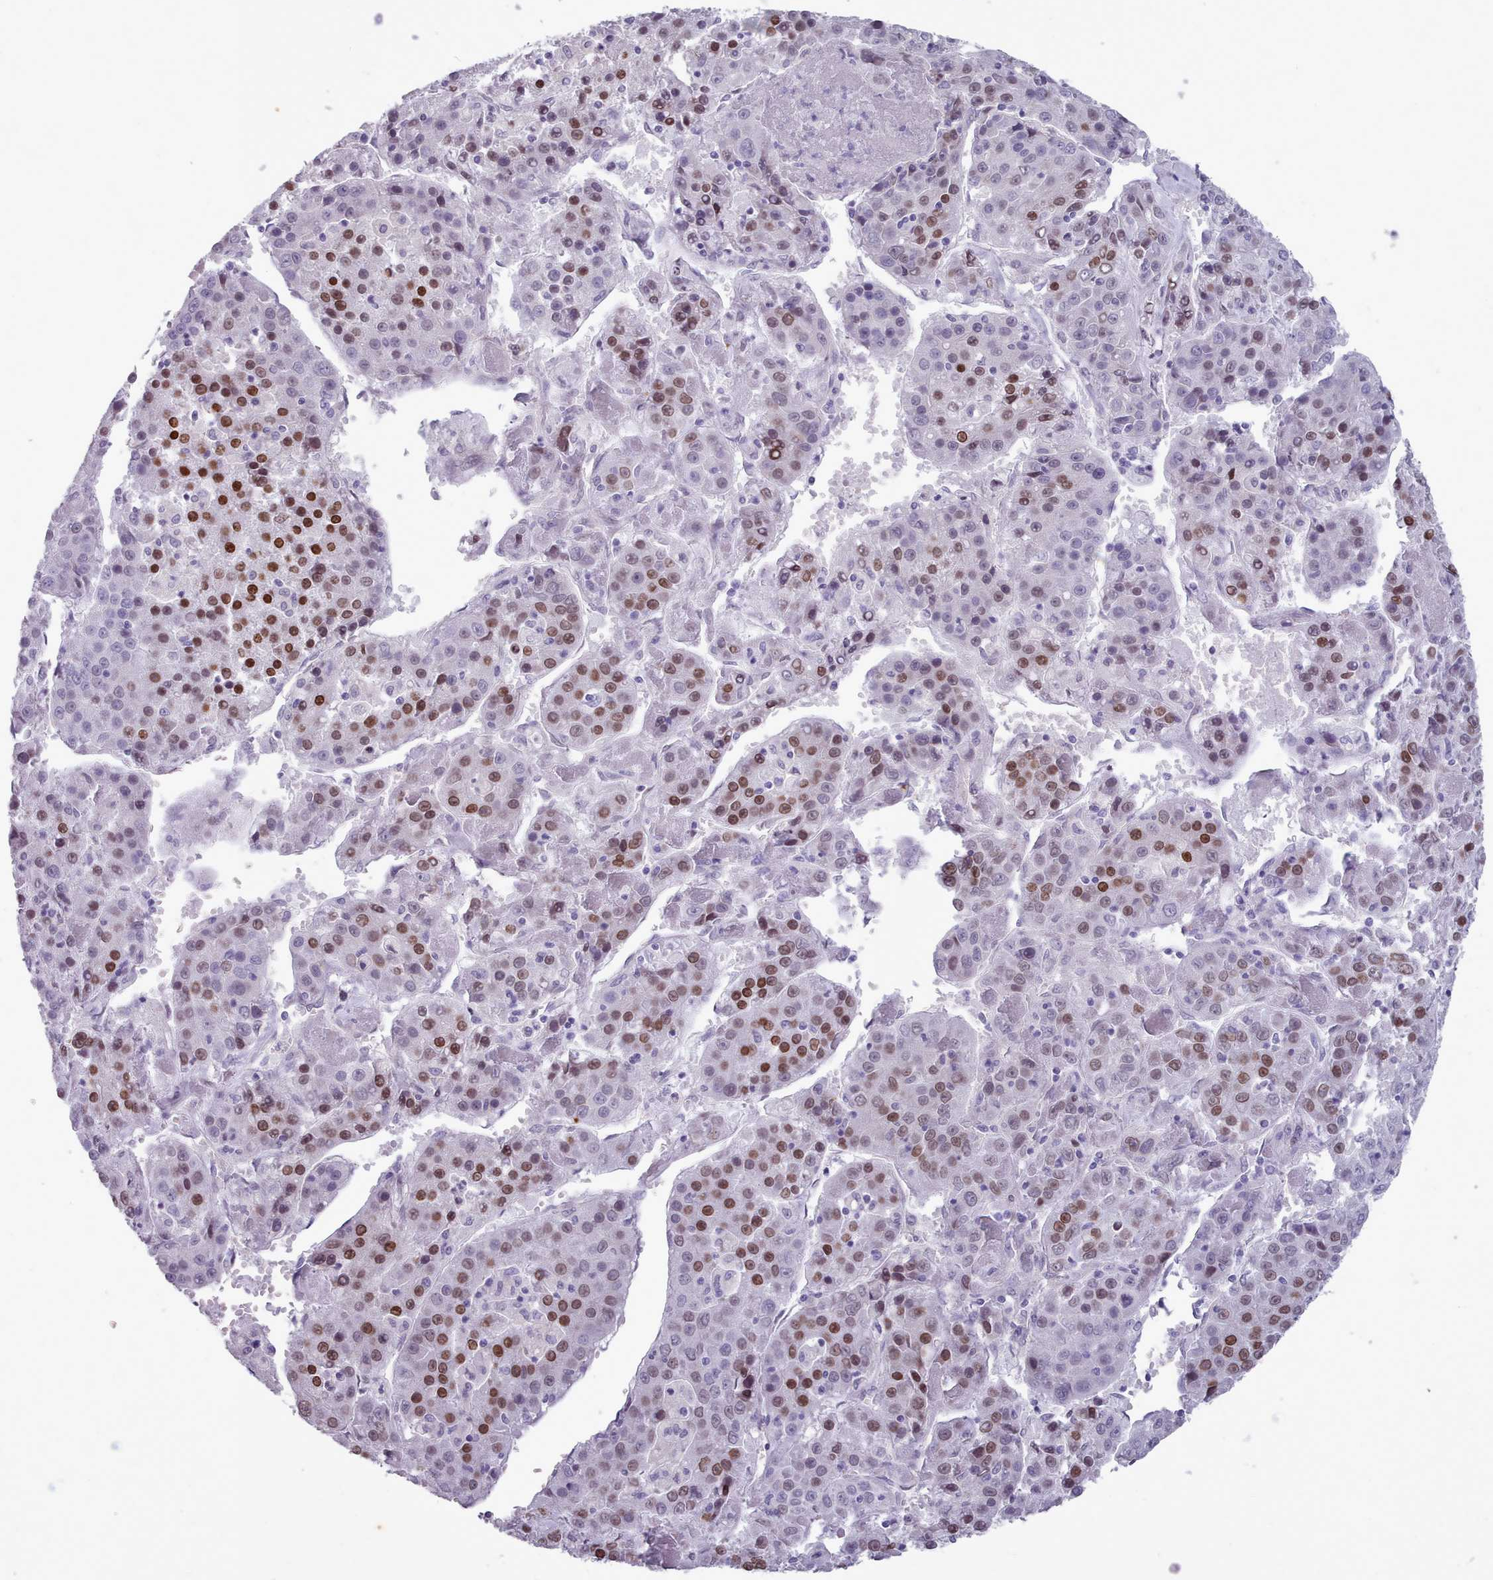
{"staining": {"intensity": "moderate", "quantity": "25%-75%", "location": "nuclear"}, "tissue": "liver cancer", "cell_type": "Tumor cells", "image_type": "cancer", "snomed": [{"axis": "morphology", "description": "Carcinoma, Hepatocellular, NOS"}, {"axis": "topography", "description": "Liver"}], "caption": "This histopathology image reveals IHC staining of human liver hepatocellular carcinoma, with medium moderate nuclear staining in approximately 25%-75% of tumor cells.", "gene": "KCNT2", "patient": {"sex": "female", "age": 53}}